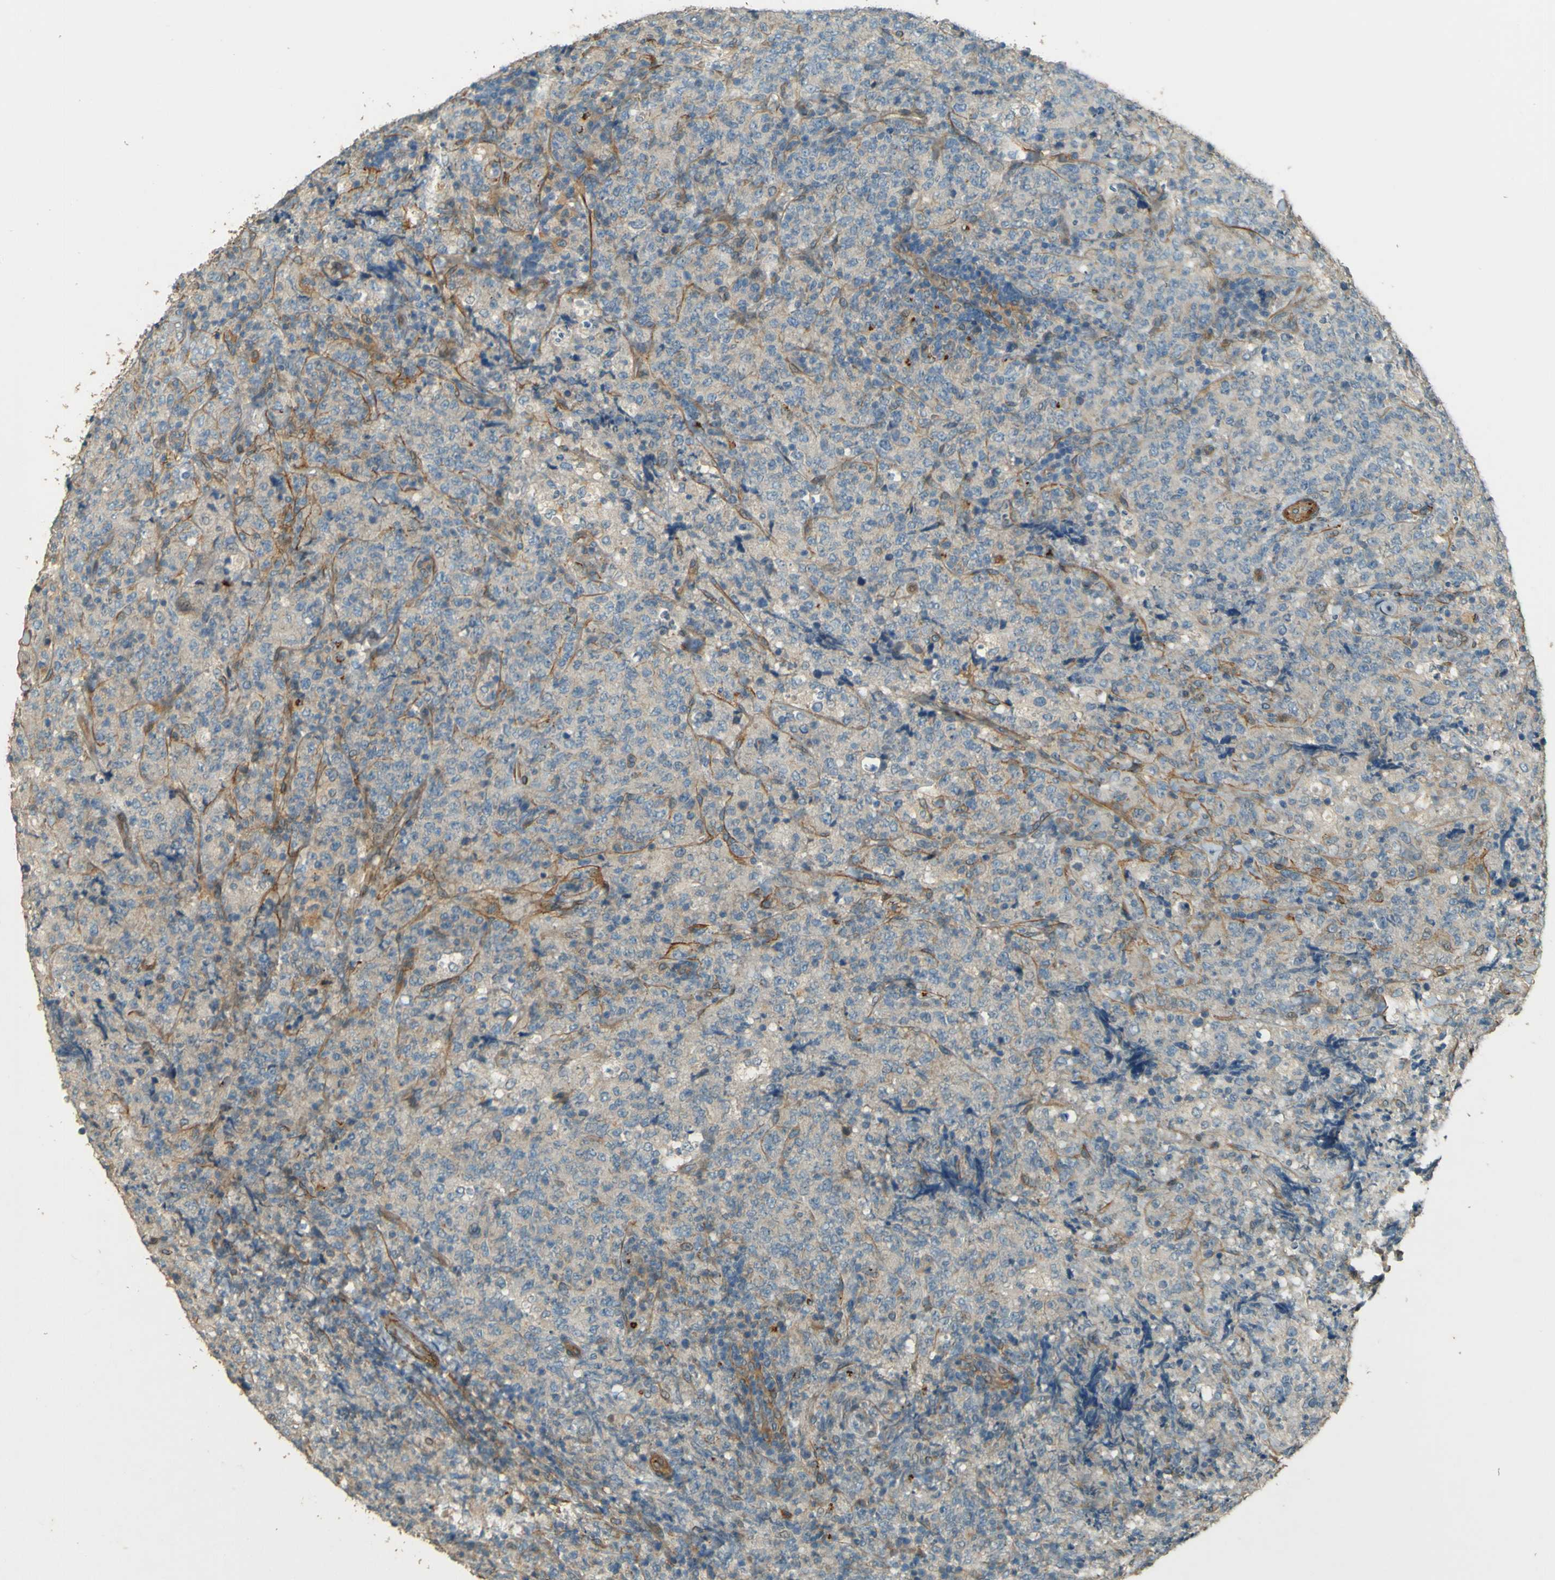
{"staining": {"intensity": "negative", "quantity": "none", "location": "none"}, "tissue": "lymphoma", "cell_type": "Tumor cells", "image_type": "cancer", "snomed": [{"axis": "morphology", "description": "Malignant lymphoma, non-Hodgkin's type, High grade"}, {"axis": "topography", "description": "Tonsil"}], "caption": "Image shows no protein positivity in tumor cells of high-grade malignant lymphoma, non-Hodgkin's type tissue.", "gene": "NEXN", "patient": {"sex": "female", "age": 36}}